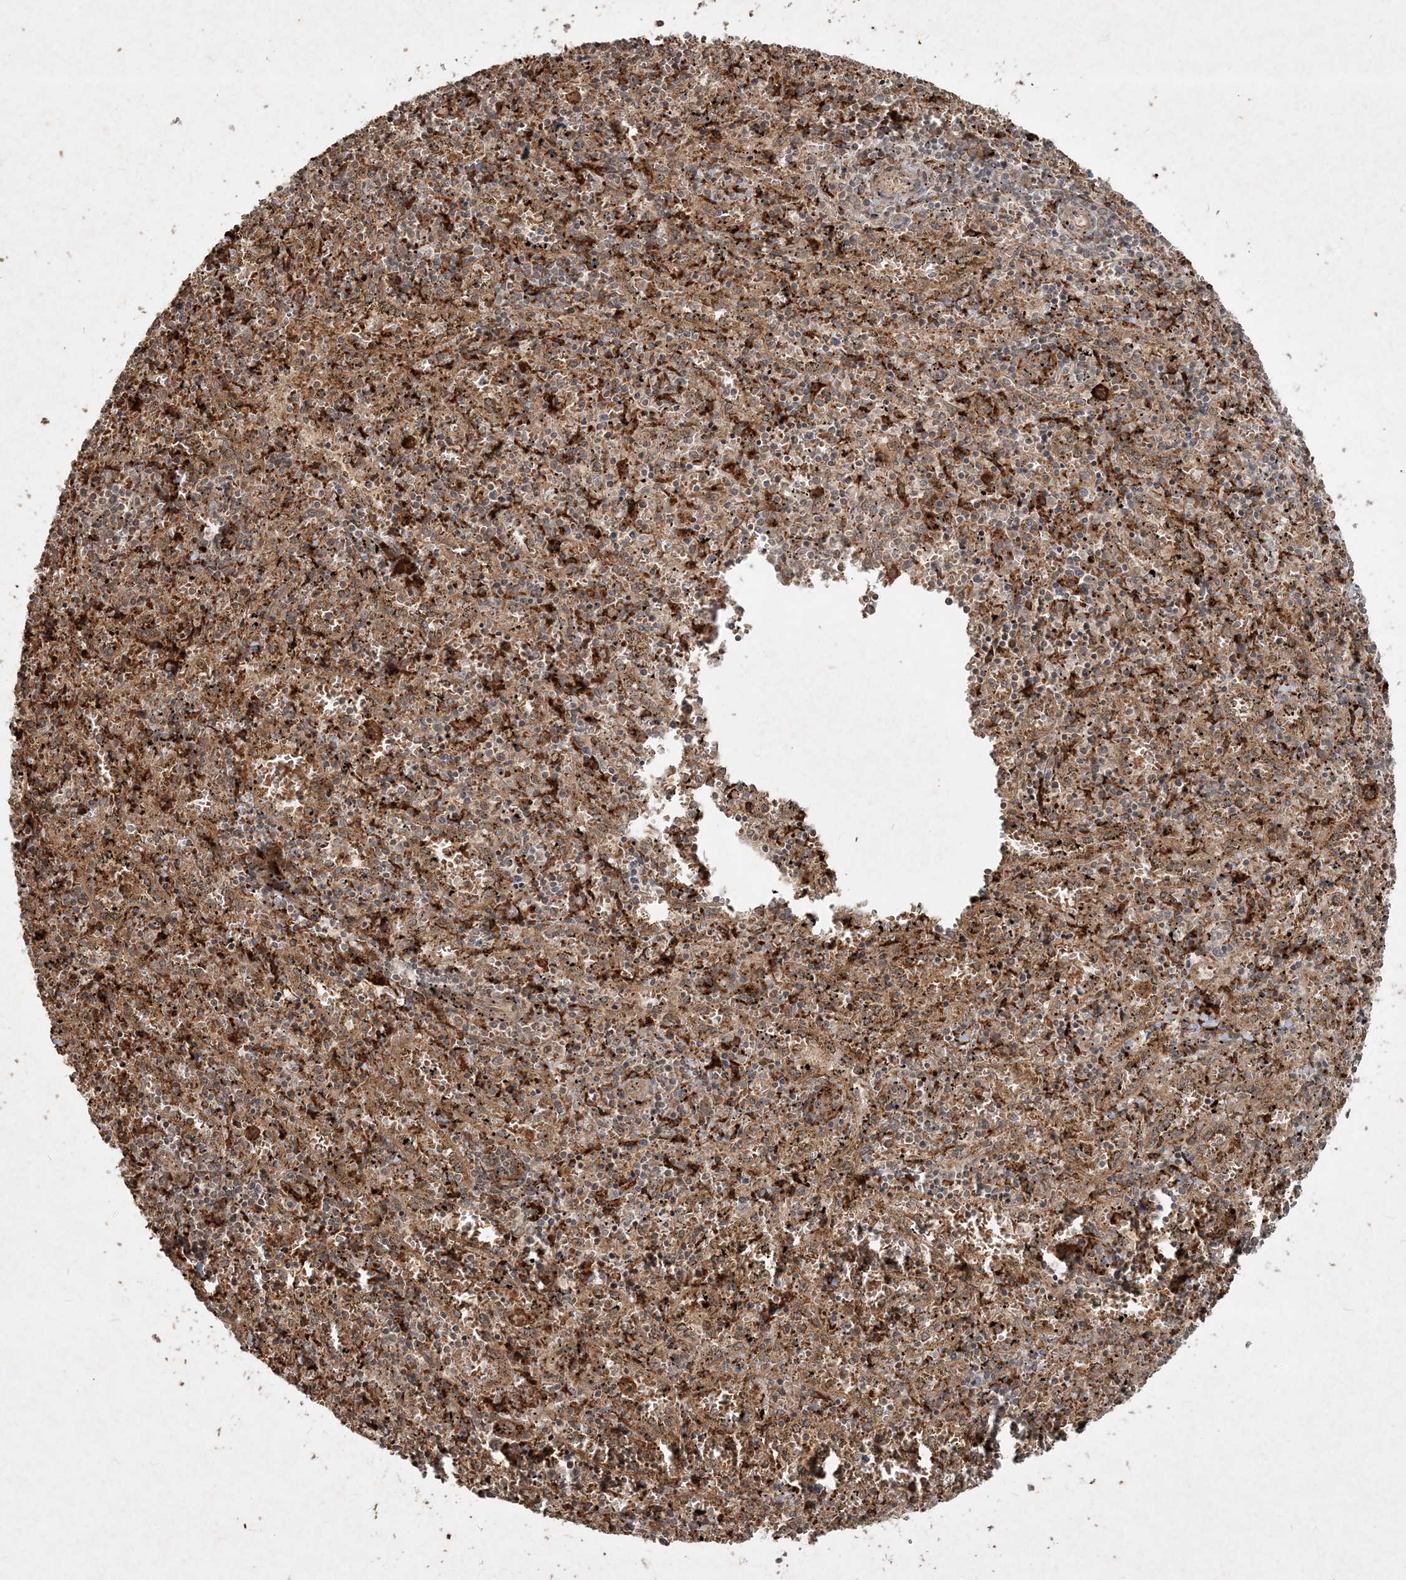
{"staining": {"intensity": "moderate", "quantity": "25%-75%", "location": "cytoplasmic/membranous"}, "tissue": "spleen", "cell_type": "Cells in red pulp", "image_type": "normal", "snomed": [{"axis": "morphology", "description": "Normal tissue, NOS"}, {"axis": "topography", "description": "Spleen"}], "caption": "Immunohistochemical staining of benign human spleen exhibits 25%-75% levels of moderate cytoplasmic/membranous protein staining in approximately 25%-75% of cells in red pulp.", "gene": "NARS1", "patient": {"sex": "male", "age": 11}}